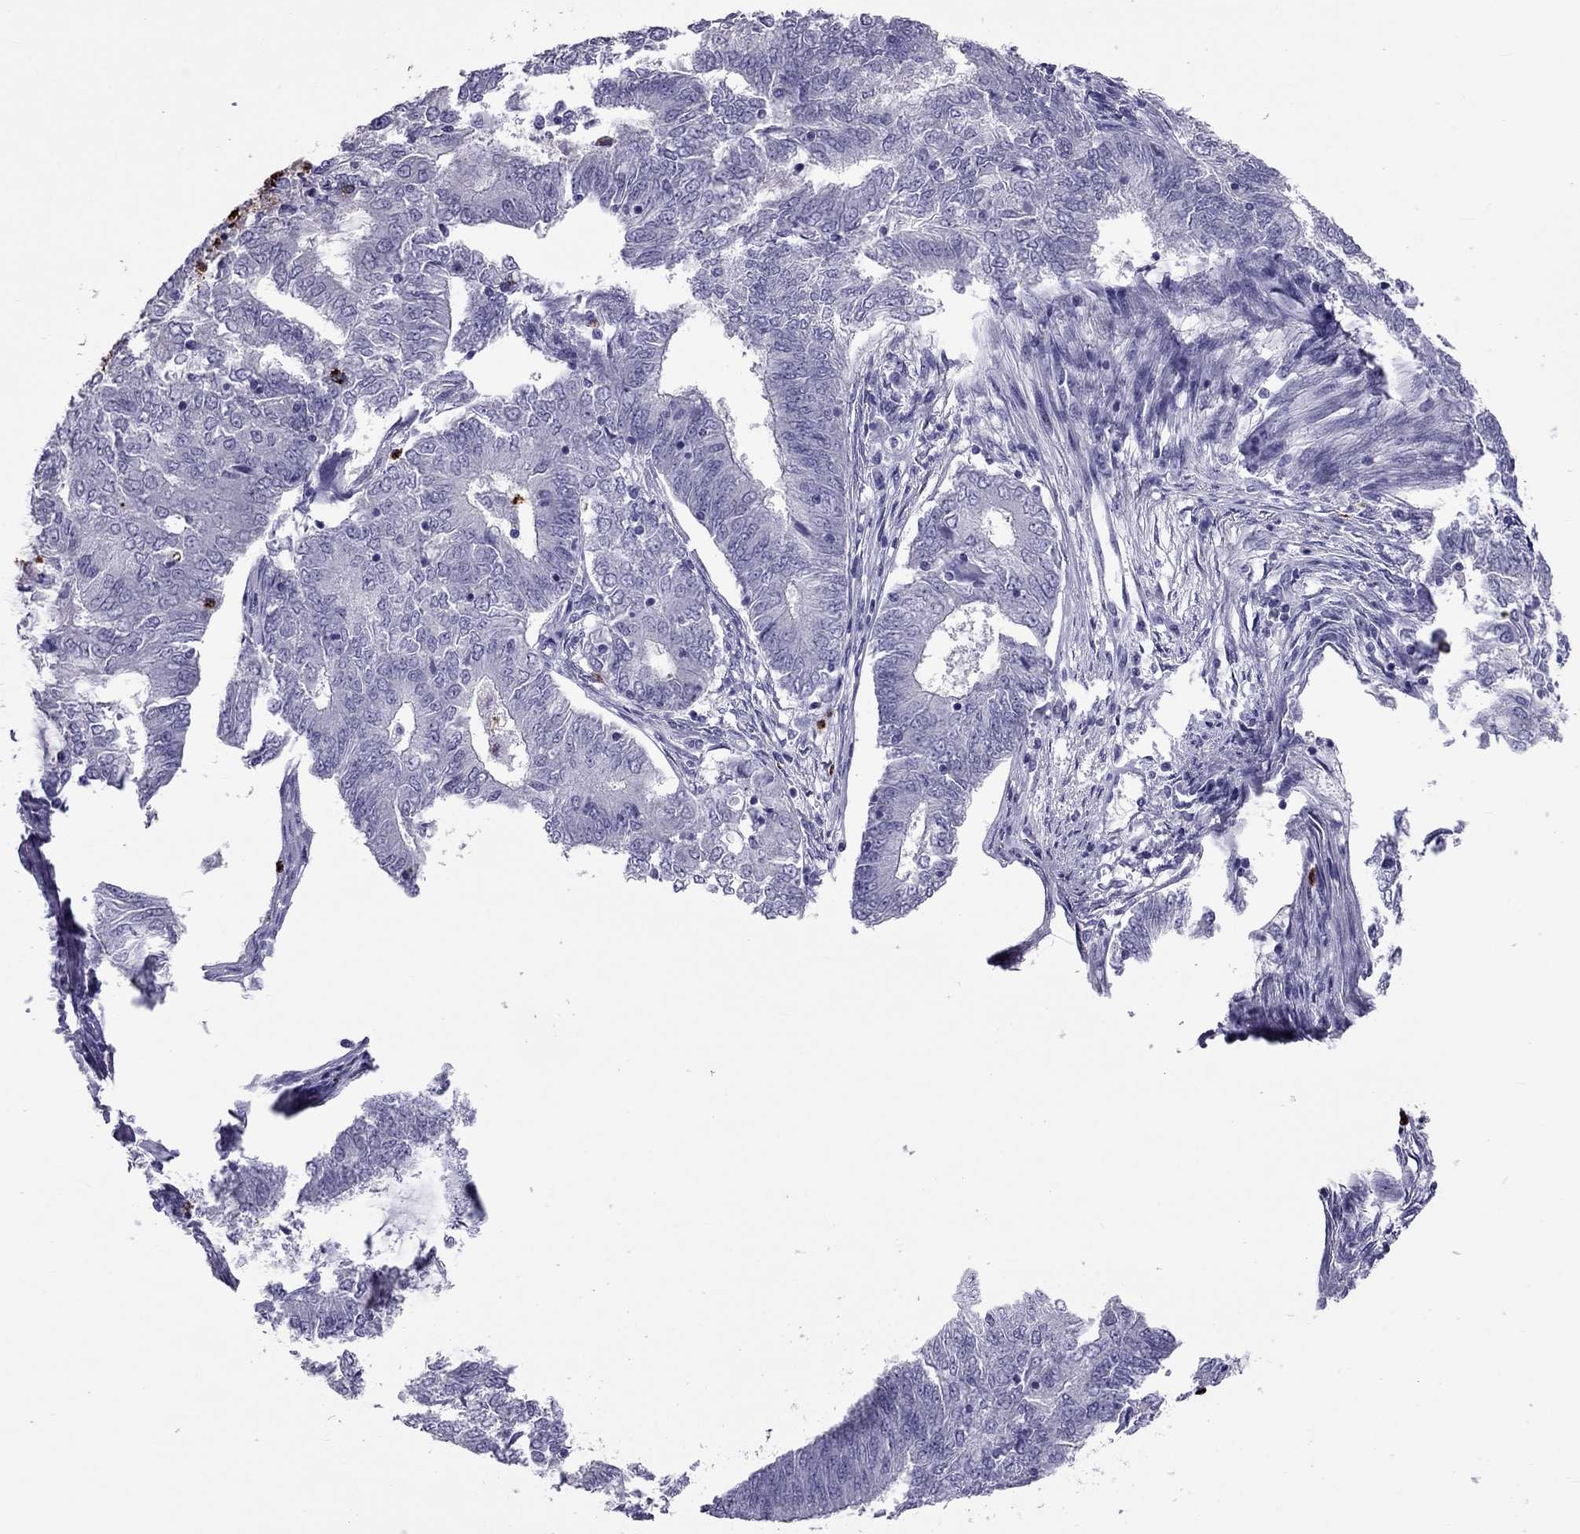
{"staining": {"intensity": "negative", "quantity": "none", "location": "none"}, "tissue": "endometrial cancer", "cell_type": "Tumor cells", "image_type": "cancer", "snomed": [{"axis": "morphology", "description": "Adenocarcinoma, NOS"}, {"axis": "topography", "description": "Endometrium"}], "caption": "A high-resolution histopathology image shows immunohistochemistry staining of endometrial cancer, which displays no significant staining in tumor cells. (DAB IHC, high magnification).", "gene": "CCL27", "patient": {"sex": "female", "age": 62}}